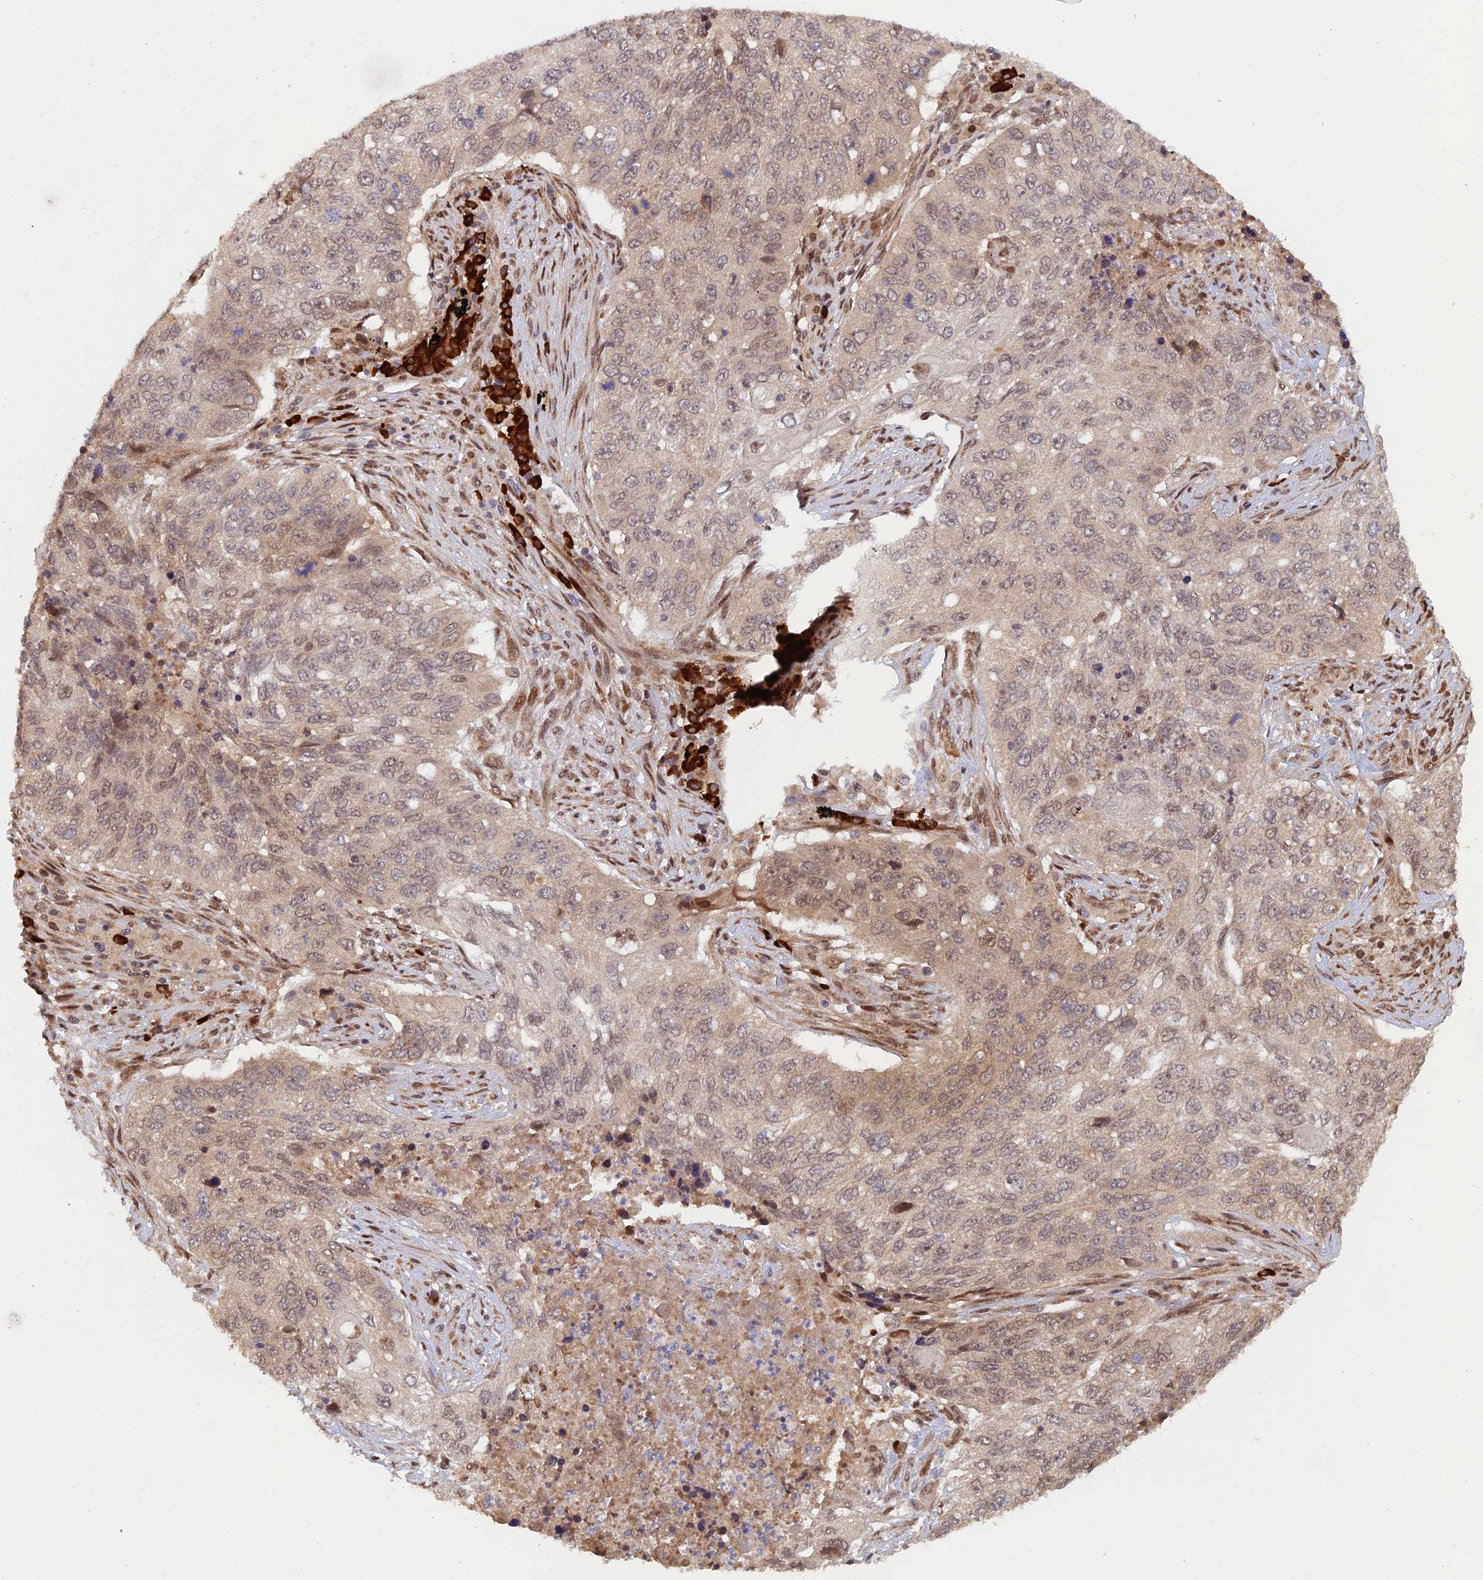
{"staining": {"intensity": "weak", "quantity": "25%-75%", "location": "nuclear"}, "tissue": "lung cancer", "cell_type": "Tumor cells", "image_type": "cancer", "snomed": [{"axis": "morphology", "description": "Squamous cell carcinoma, NOS"}, {"axis": "topography", "description": "Lung"}], "caption": "Immunohistochemical staining of lung cancer exhibits weak nuclear protein staining in about 25%-75% of tumor cells.", "gene": "ZNF565", "patient": {"sex": "female", "age": 63}}